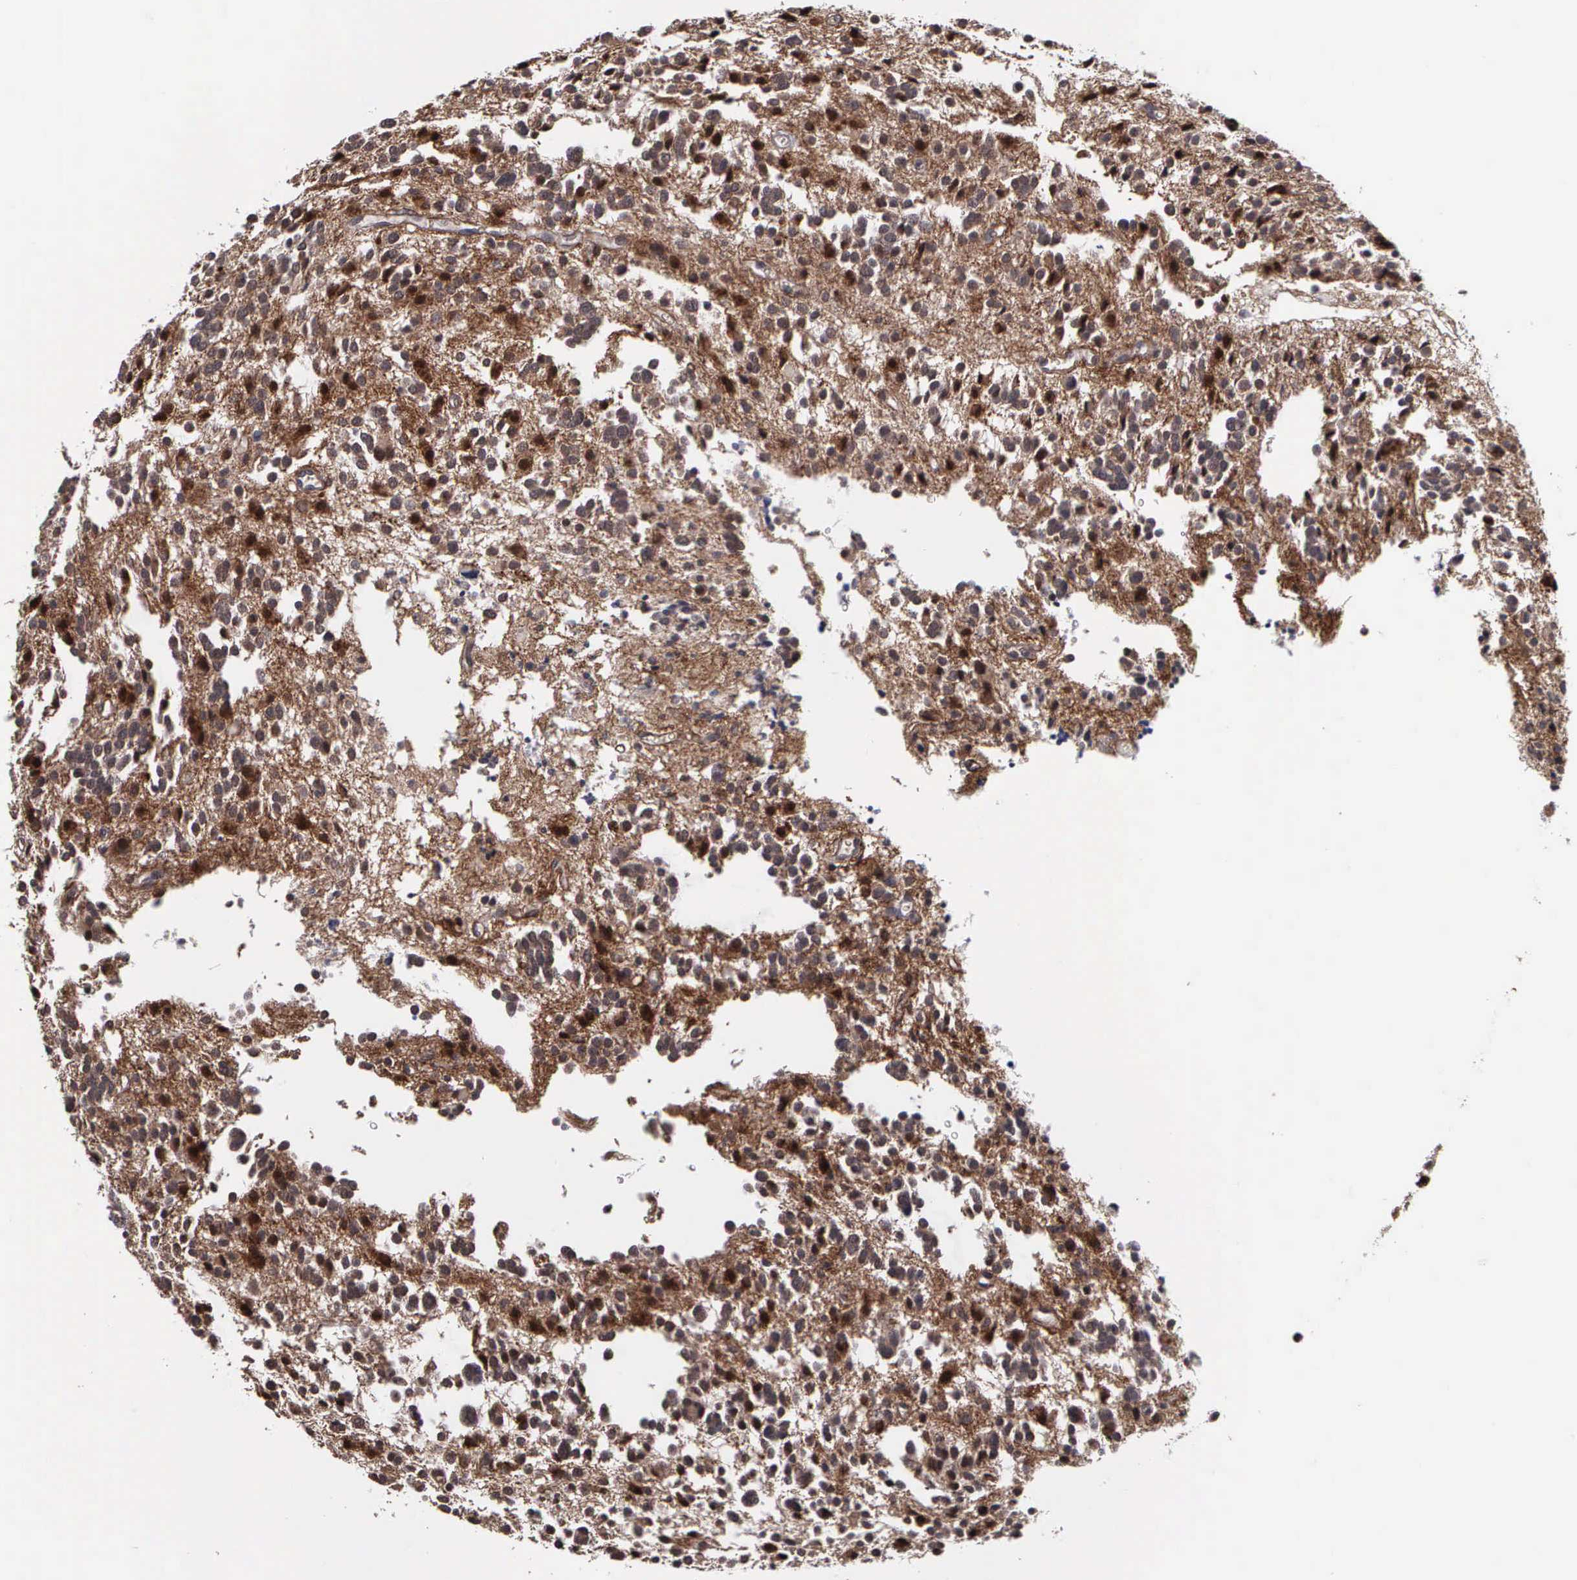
{"staining": {"intensity": "moderate", "quantity": ">75%", "location": "cytoplasmic/membranous,nuclear"}, "tissue": "glioma", "cell_type": "Tumor cells", "image_type": "cancer", "snomed": [{"axis": "morphology", "description": "Glioma, malignant, Low grade"}, {"axis": "topography", "description": "Brain"}], "caption": "A high-resolution micrograph shows IHC staining of glioma, which exhibits moderate cytoplasmic/membranous and nuclear expression in approximately >75% of tumor cells.", "gene": "MAP3K9", "patient": {"sex": "female", "age": 36}}